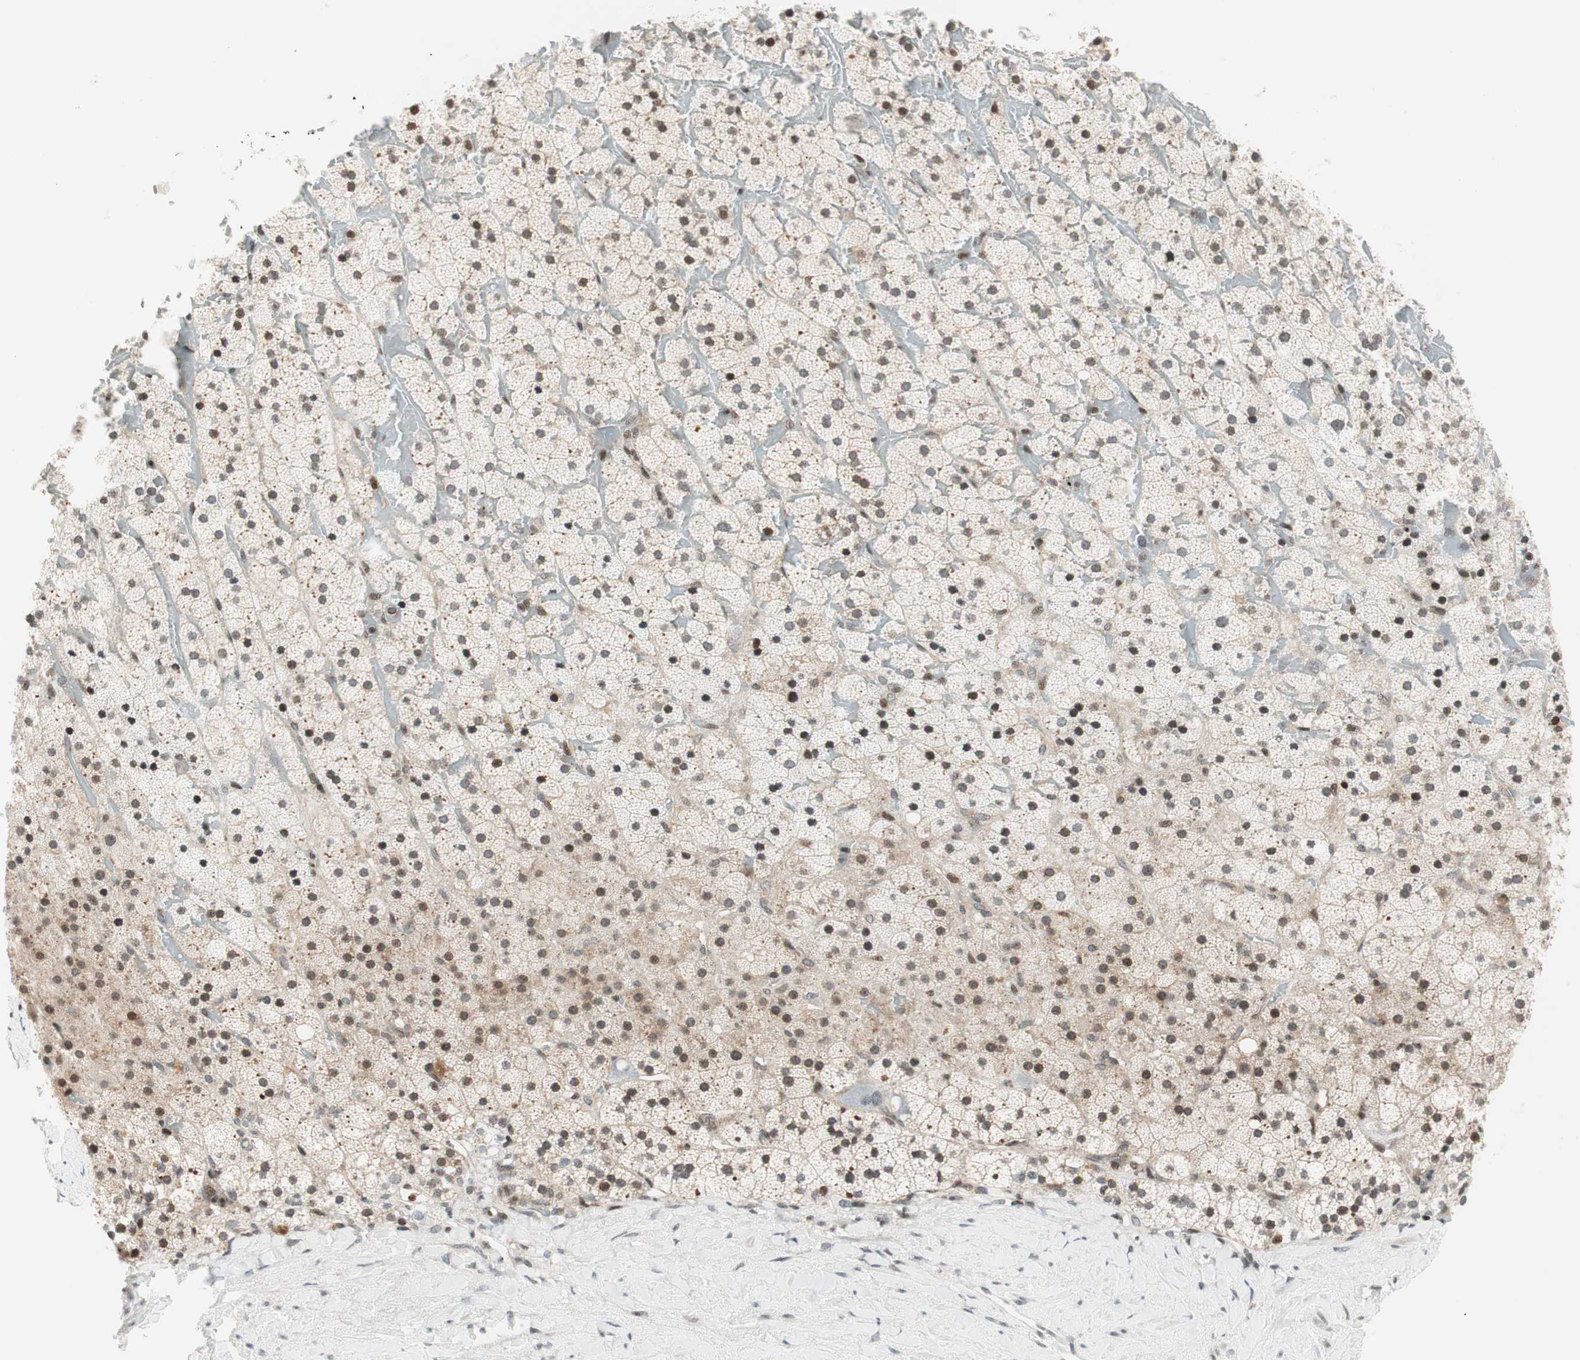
{"staining": {"intensity": "weak", "quantity": ">75%", "location": "cytoplasmic/membranous,nuclear"}, "tissue": "adrenal gland", "cell_type": "Glandular cells", "image_type": "normal", "snomed": [{"axis": "morphology", "description": "Normal tissue, NOS"}, {"axis": "topography", "description": "Adrenal gland"}], "caption": "A photomicrograph of human adrenal gland stained for a protein exhibits weak cytoplasmic/membranous,nuclear brown staining in glandular cells. (DAB (3,3'-diaminobenzidine) = brown stain, brightfield microscopy at high magnification).", "gene": "TPT1", "patient": {"sex": "male", "age": 35}}